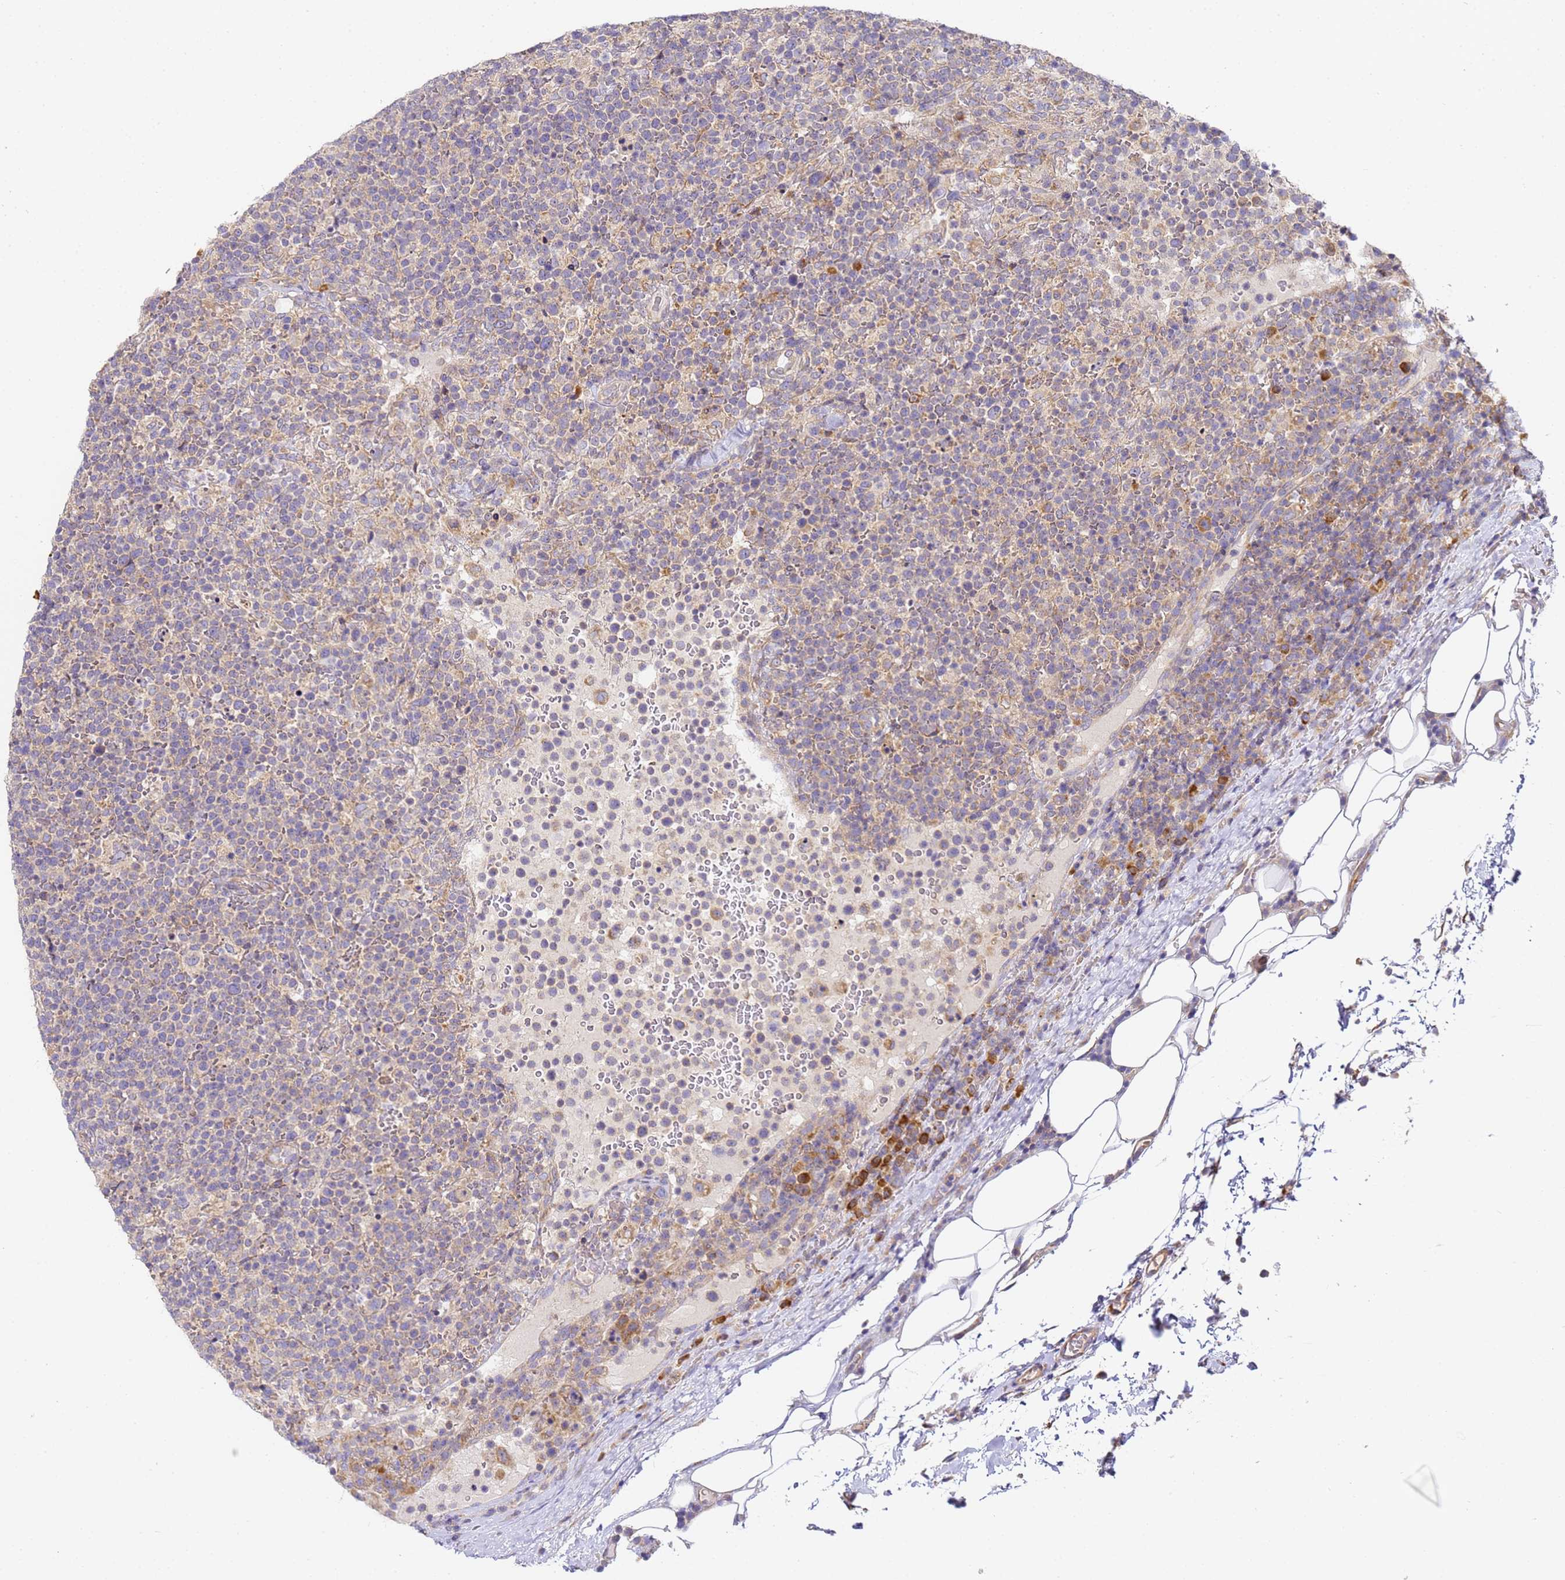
{"staining": {"intensity": "weak", "quantity": "<25%", "location": "cytoplasmic/membranous"}, "tissue": "lymphoma", "cell_type": "Tumor cells", "image_type": "cancer", "snomed": [{"axis": "morphology", "description": "Malignant lymphoma, non-Hodgkin's type, High grade"}, {"axis": "topography", "description": "Lymph node"}], "caption": "Immunohistochemical staining of lymphoma demonstrates no significant expression in tumor cells. (DAB immunohistochemistry, high magnification).", "gene": "RPL13A", "patient": {"sex": "male", "age": 61}}